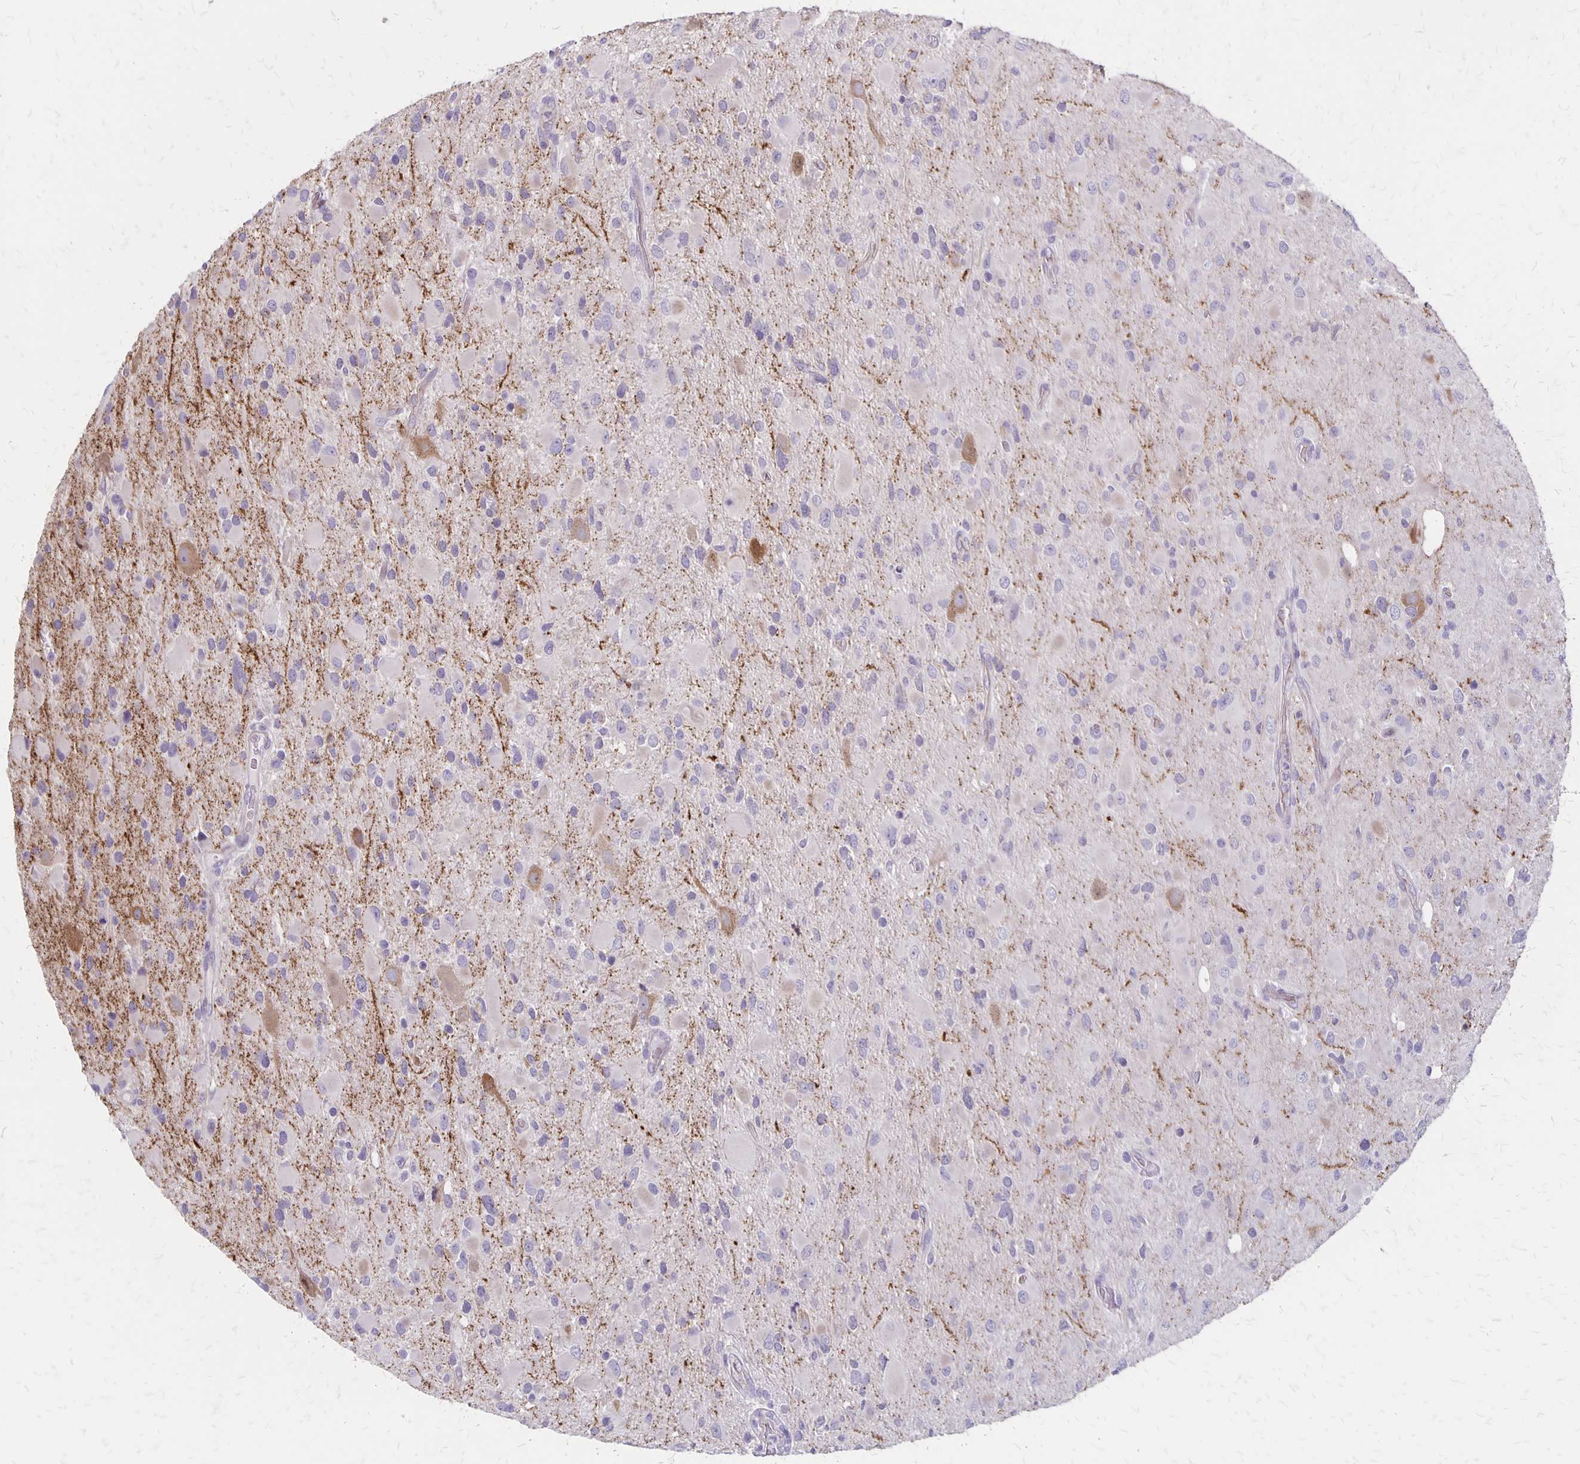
{"staining": {"intensity": "negative", "quantity": "none", "location": "none"}, "tissue": "glioma", "cell_type": "Tumor cells", "image_type": "cancer", "snomed": [{"axis": "morphology", "description": "Glioma, malignant, Low grade"}, {"axis": "topography", "description": "Brain"}], "caption": "DAB (3,3'-diaminobenzidine) immunohistochemical staining of human glioma shows no significant staining in tumor cells. (DAB IHC, high magnification).", "gene": "HOMER1", "patient": {"sex": "female", "age": 32}}